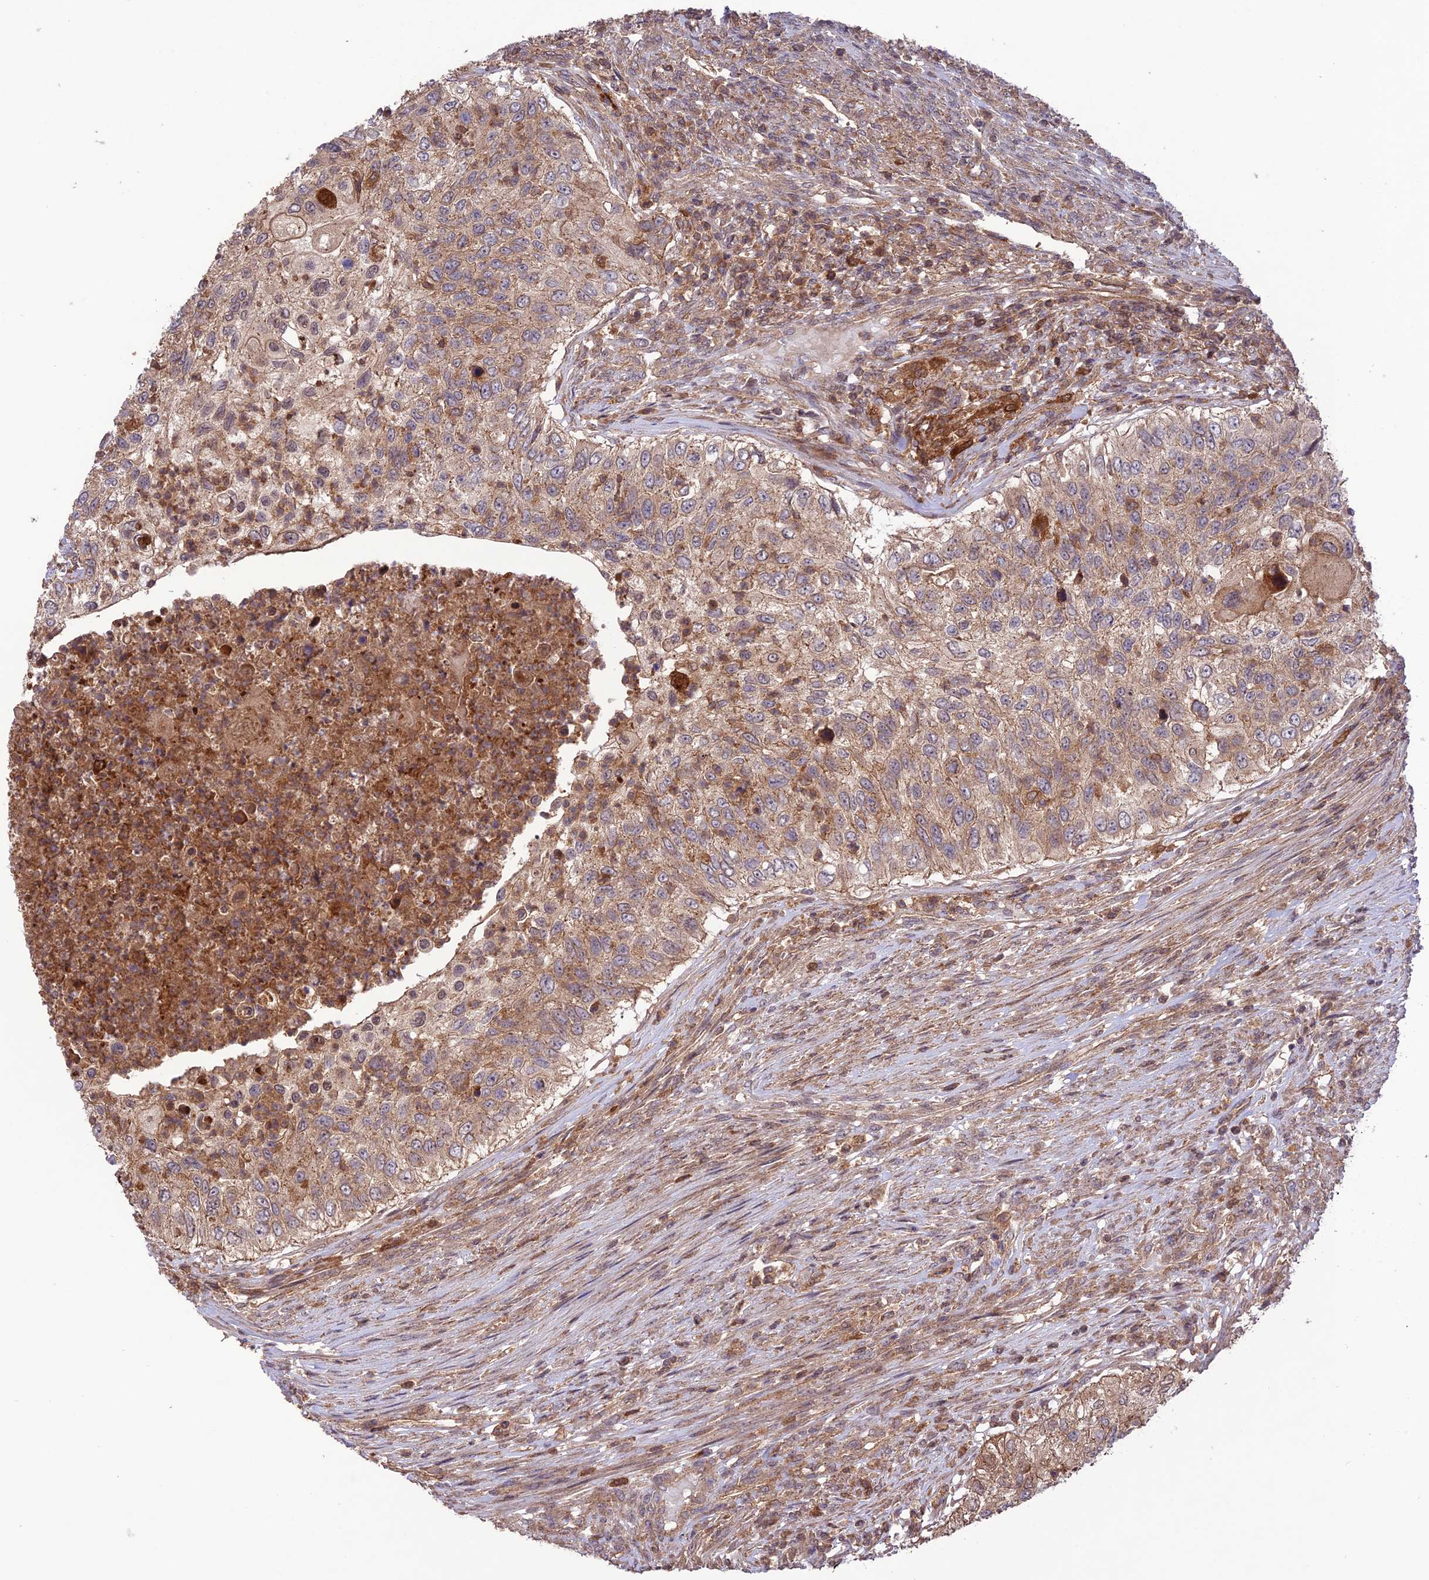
{"staining": {"intensity": "weak", "quantity": ">75%", "location": "cytoplasmic/membranous"}, "tissue": "urothelial cancer", "cell_type": "Tumor cells", "image_type": "cancer", "snomed": [{"axis": "morphology", "description": "Urothelial carcinoma, High grade"}, {"axis": "topography", "description": "Urinary bladder"}], "caption": "High-magnification brightfield microscopy of urothelial cancer stained with DAB (3,3'-diaminobenzidine) (brown) and counterstained with hematoxylin (blue). tumor cells exhibit weak cytoplasmic/membranous staining is identified in approximately>75% of cells.", "gene": "FCHSD1", "patient": {"sex": "female", "age": 60}}